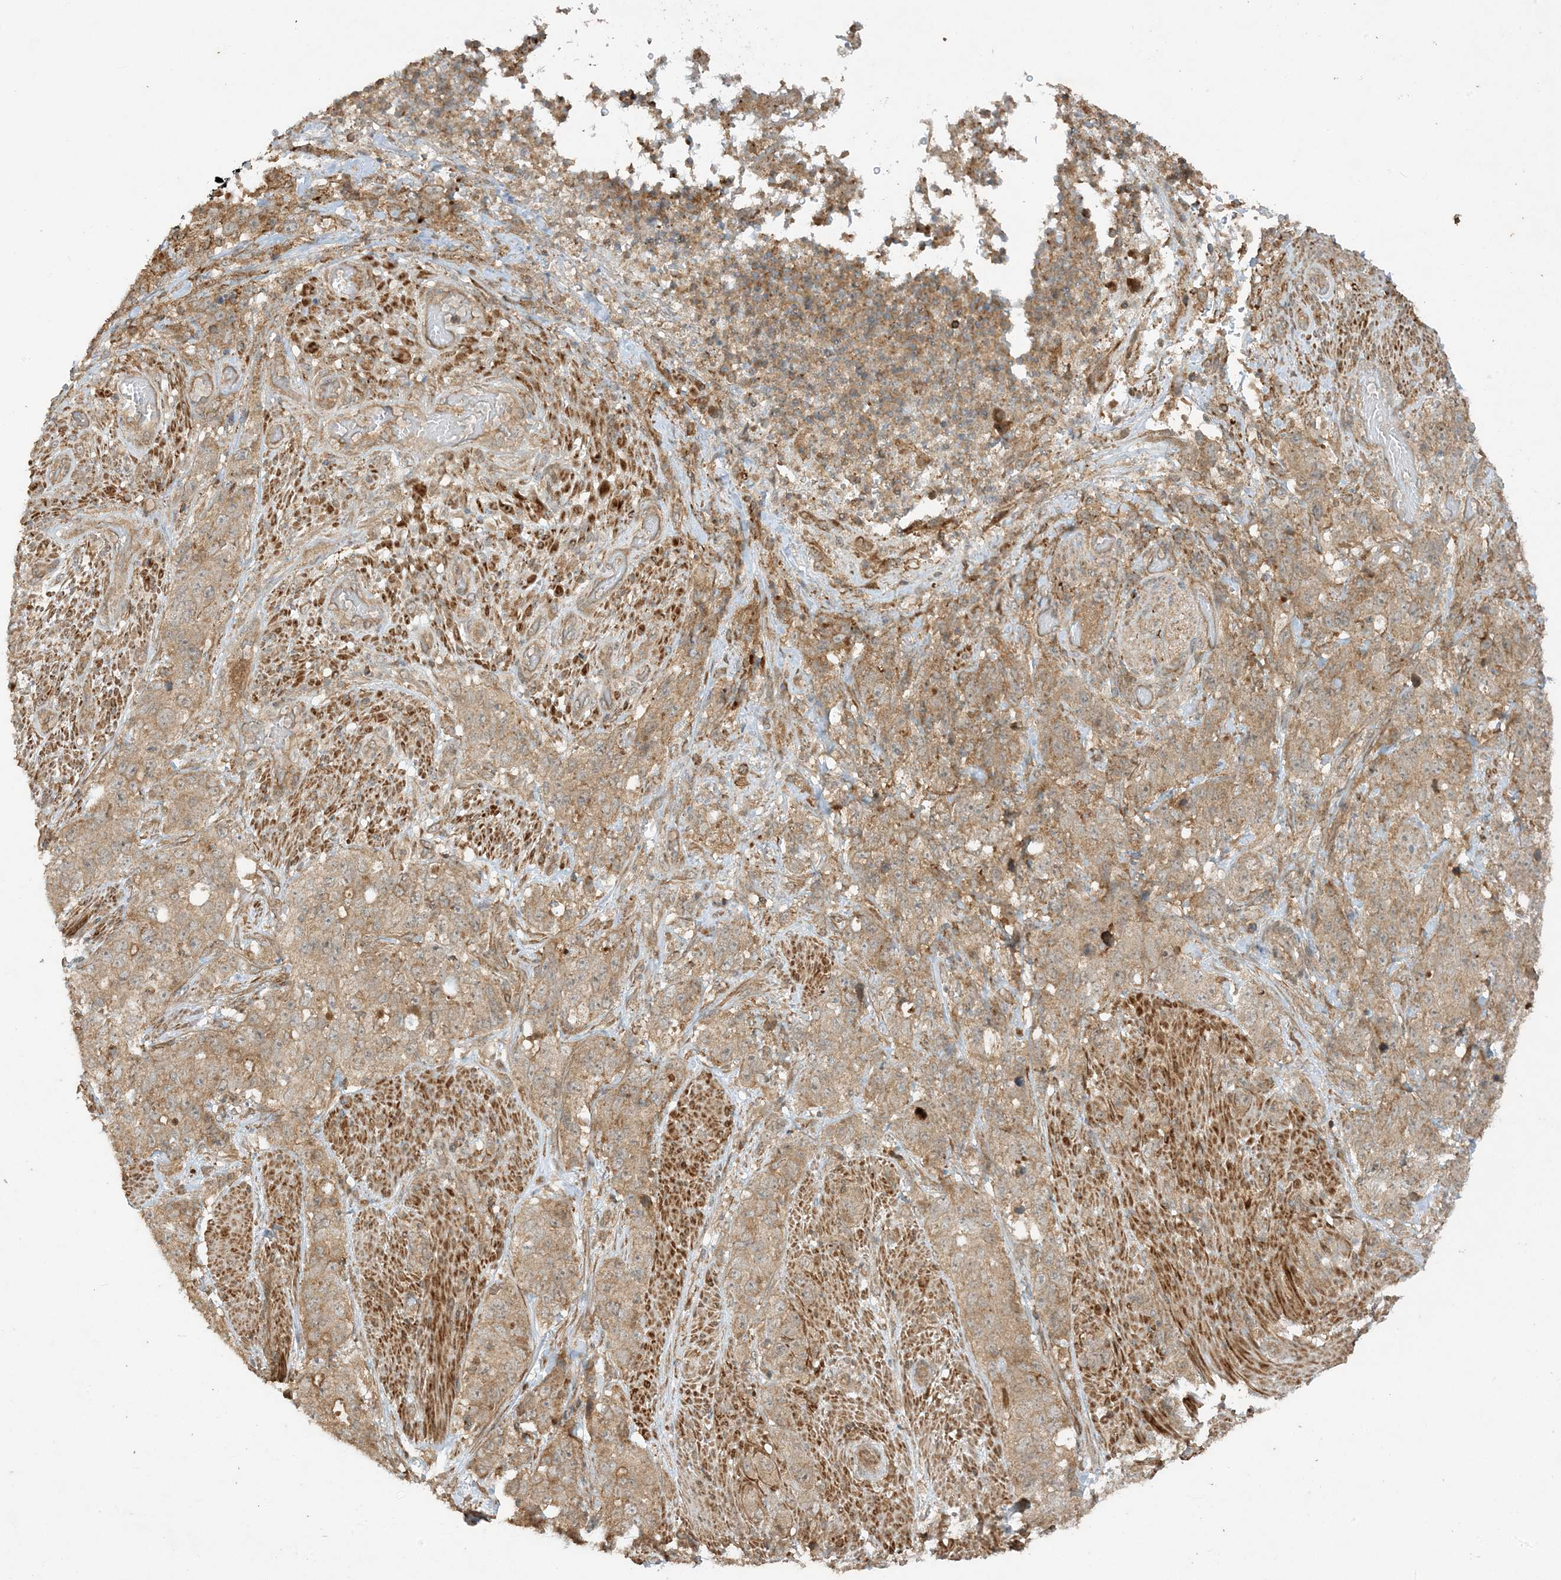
{"staining": {"intensity": "weak", "quantity": ">75%", "location": "cytoplasmic/membranous"}, "tissue": "stomach cancer", "cell_type": "Tumor cells", "image_type": "cancer", "snomed": [{"axis": "morphology", "description": "Adenocarcinoma, NOS"}, {"axis": "topography", "description": "Stomach"}], "caption": "Stomach cancer (adenocarcinoma) tissue shows weak cytoplasmic/membranous expression in about >75% of tumor cells, visualized by immunohistochemistry.", "gene": "XRN1", "patient": {"sex": "male", "age": 48}}